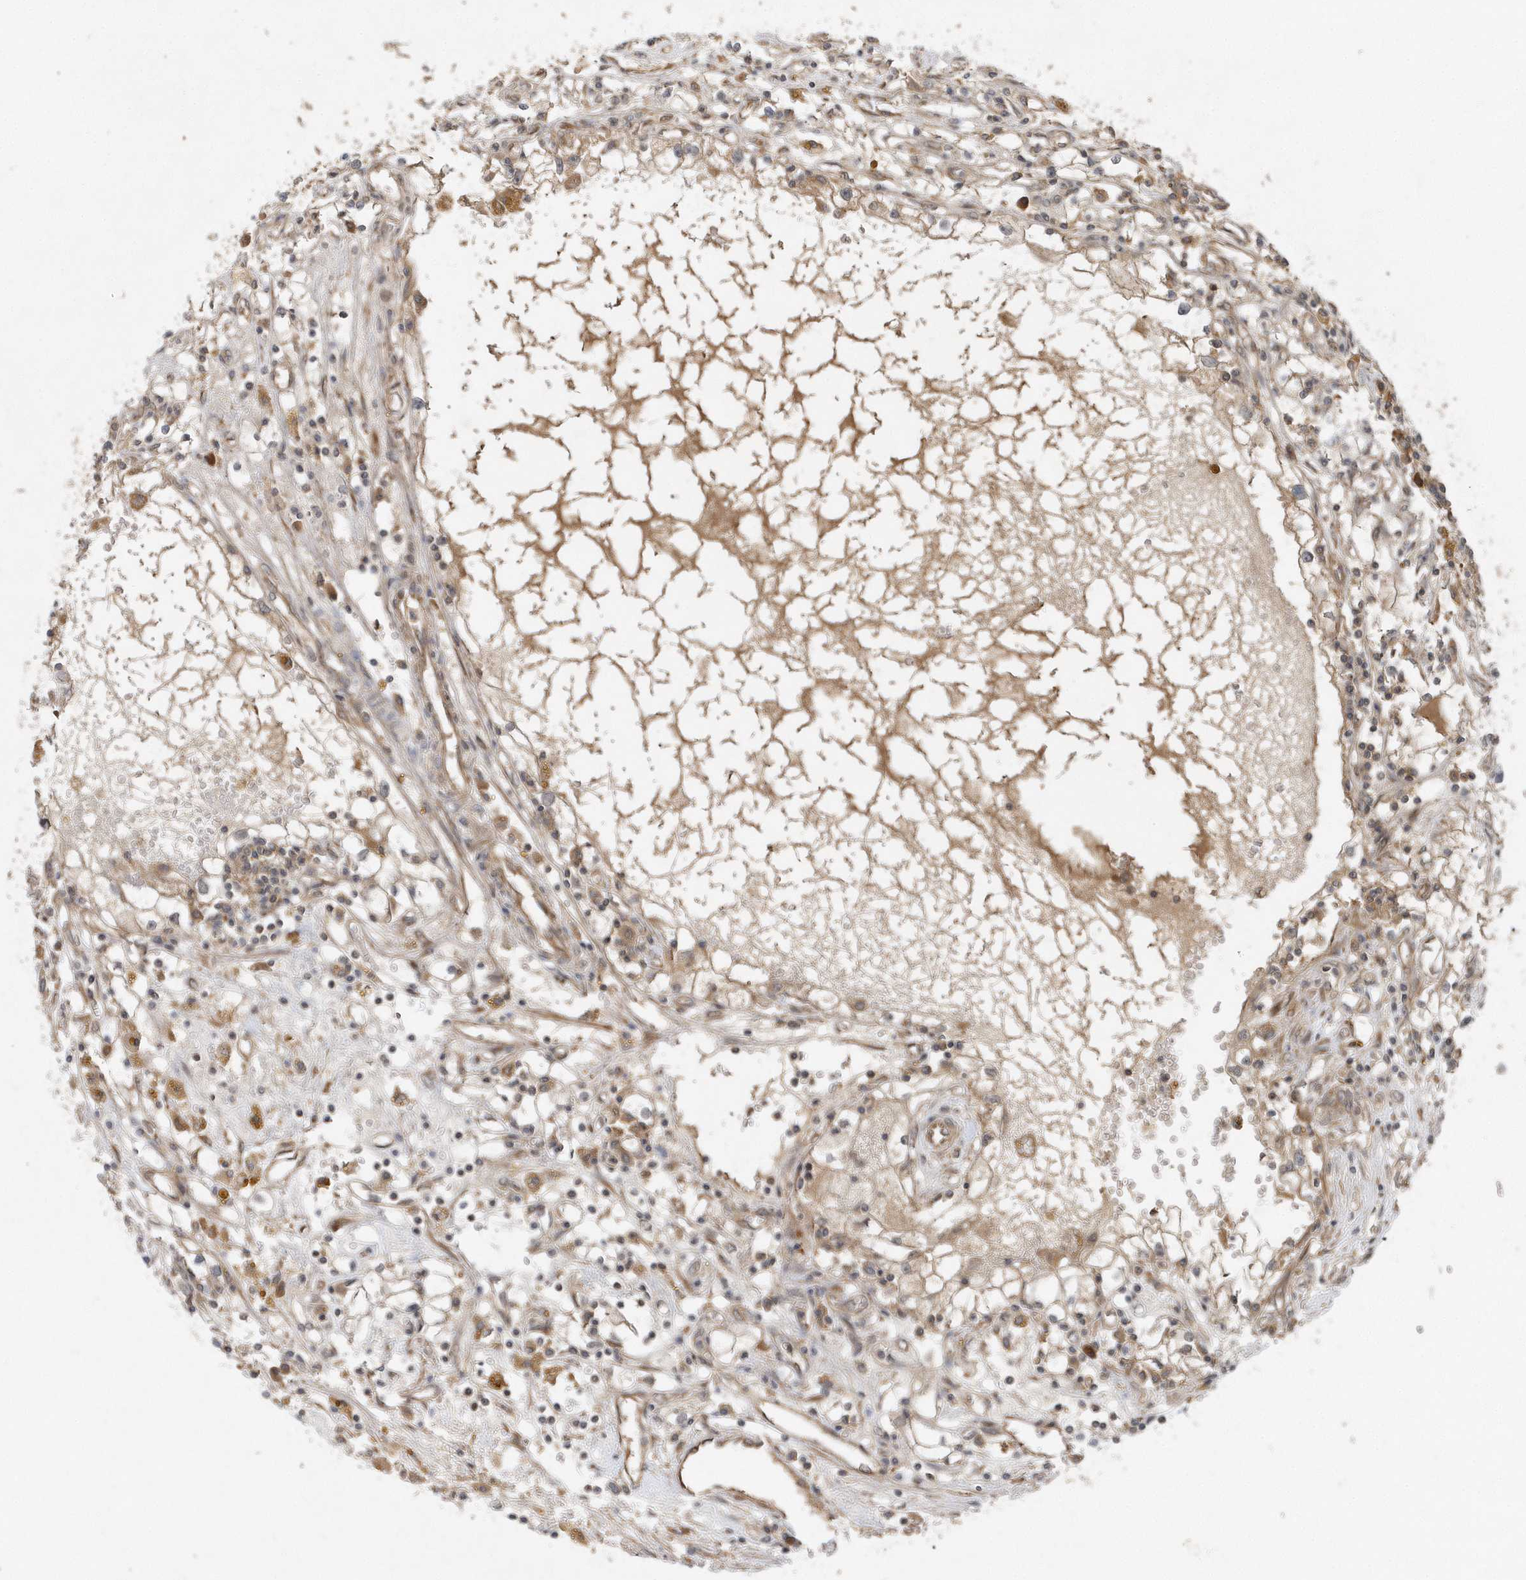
{"staining": {"intensity": "weak", "quantity": ">75%", "location": "cytoplasmic/membranous"}, "tissue": "renal cancer", "cell_type": "Tumor cells", "image_type": "cancer", "snomed": [{"axis": "morphology", "description": "Adenocarcinoma, NOS"}, {"axis": "topography", "description": "Kidney"}], "caption": "Renal cancer (adenocarcinoma) was stained to show a protein in brown. There is low levels of weak cytoplasmic/membranous positivity in approximately >75% of tumor cells. The staining was performed using DAB, with brown indicating positive protein expression. Nuclei are stained blue with hematoxylin.", "gene": "GFM2", "patient": {"sex": "male", "age": 56}}